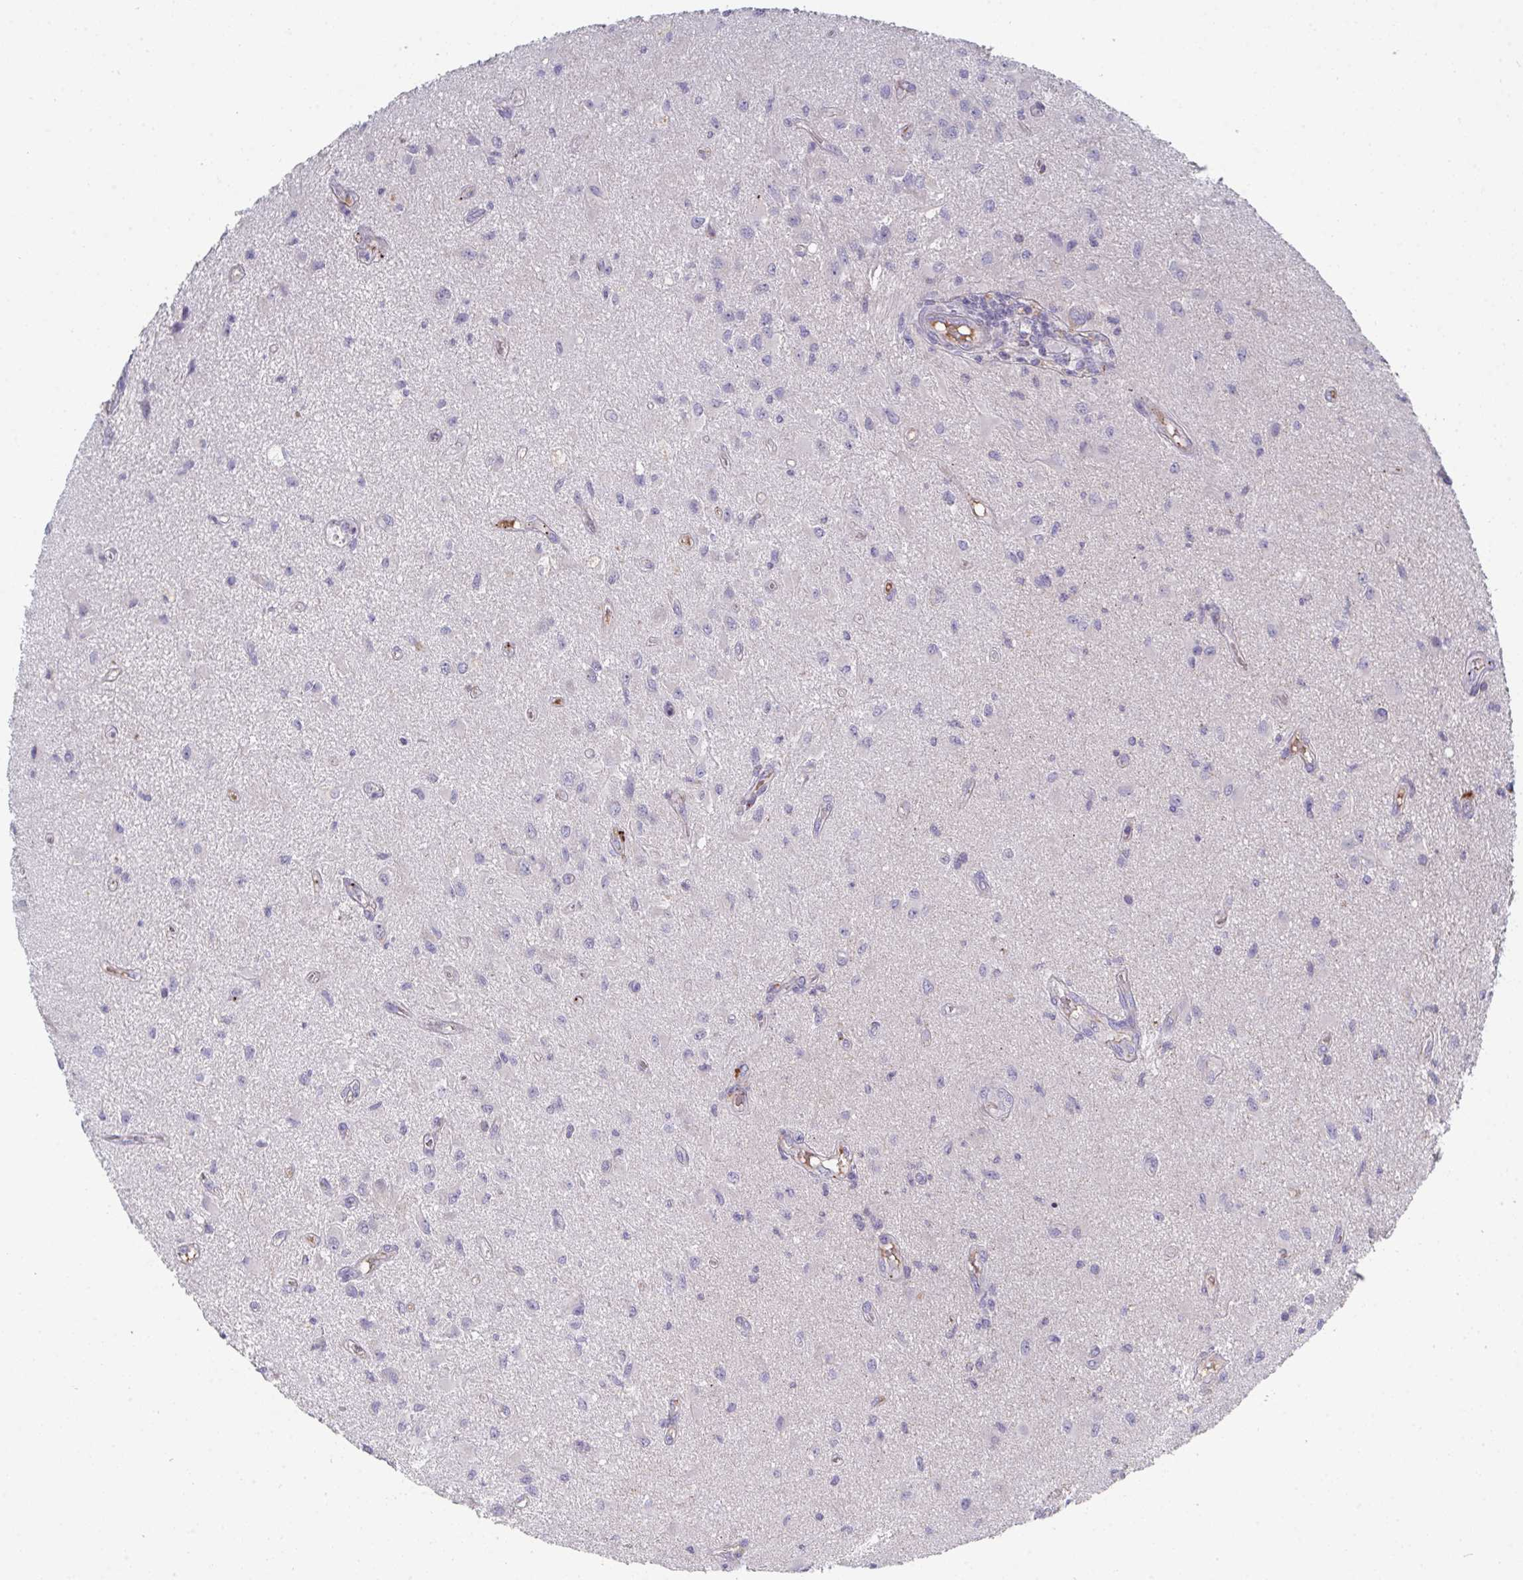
{"staining": {"intensity": "negative", "quantity": "none", "location": "none"}, "tissue": "glioma", "cell_type": "Tumor cells", "image_type": "cancer", "snomed": [{"axis": "morphology", "description": "Glioma, malignant, High grade"}, {"axis": "topography", "description": "Brain"}], "caption": "Immunohistochemistry (IHC) of human glioma demonstrates no positivity in tumor cells.", "gene": "HGFAC", "patient": {"sex": "male", "age": 67}}